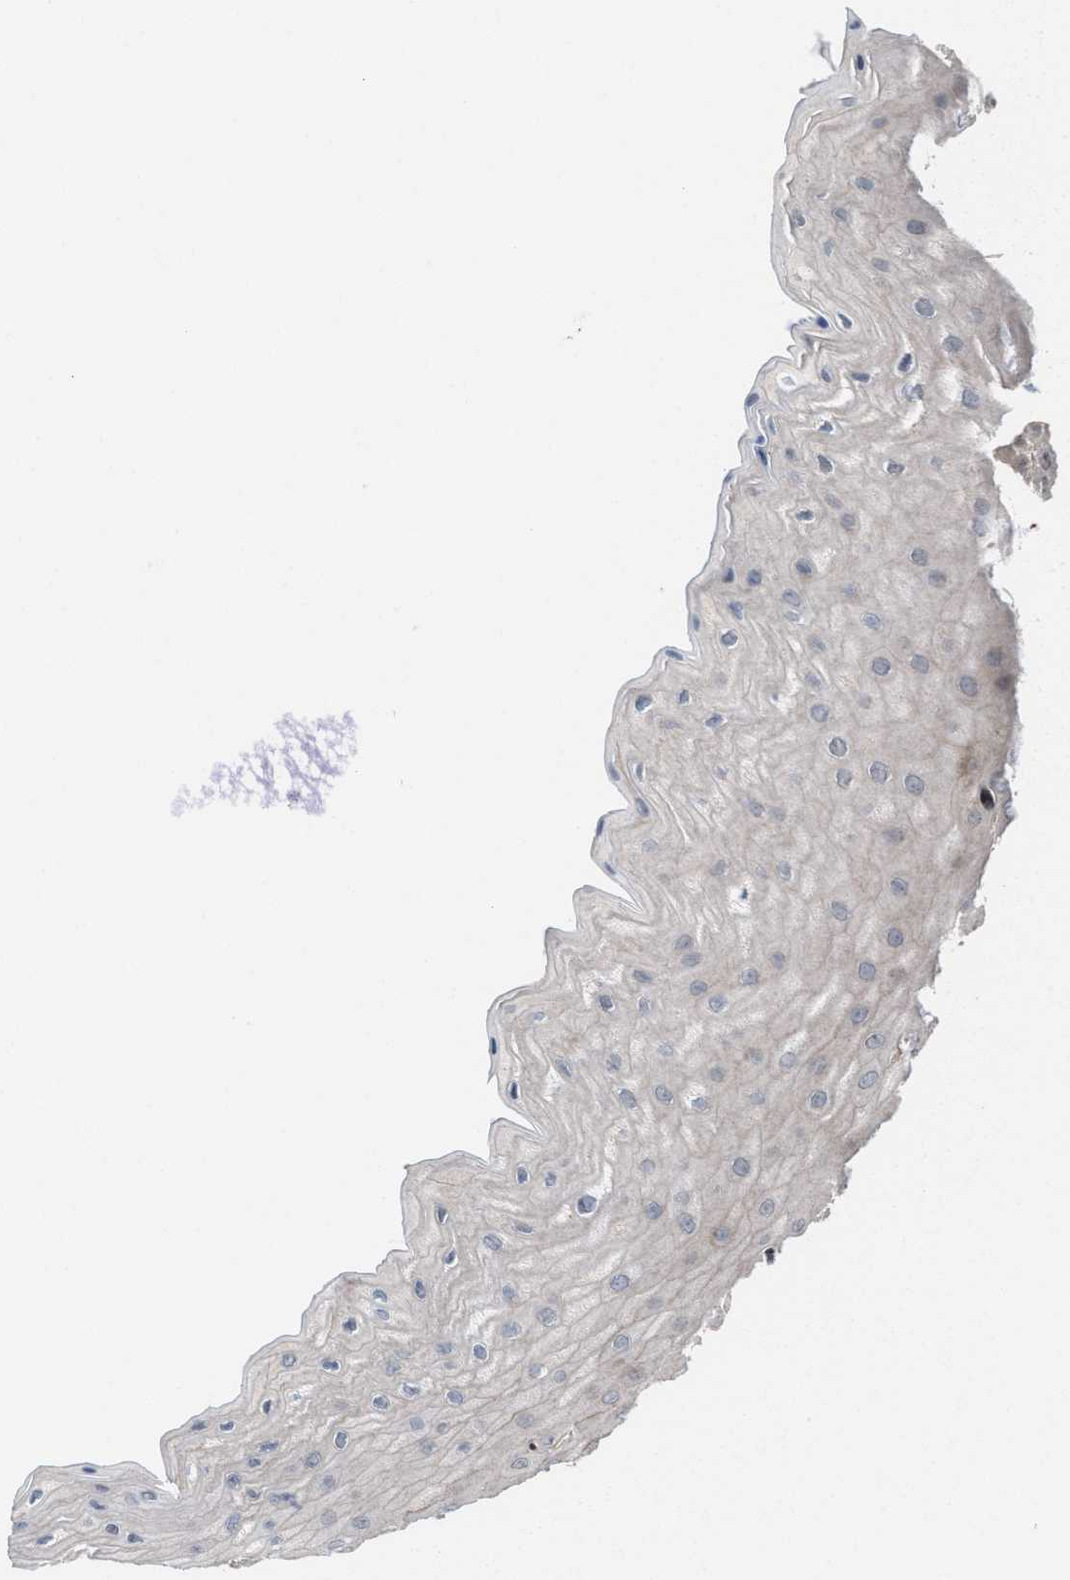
{"staining": {"intensity": "moderate", "quantity": "25%-75%", "location": "cytoplasmic/membranous,nuclear"}, "tissue": "cervix", "cell_type": "Squamous epithelial cells", "image_type": "normal", "snomed": [{"axis": "morphology", "description": "Normal tissue, NOS"}, {"axis": "topography", "description": "Cervix"}], "caption": "DAB immunohistochemical staining of benign cervix exhibits moderate cytoplasmic/membranous,nuclear protein expression in about 25%-75% of squamous epithelial cells.", "gene": "TP53BP2", "patient": {"sex": "female", "age": 55}}